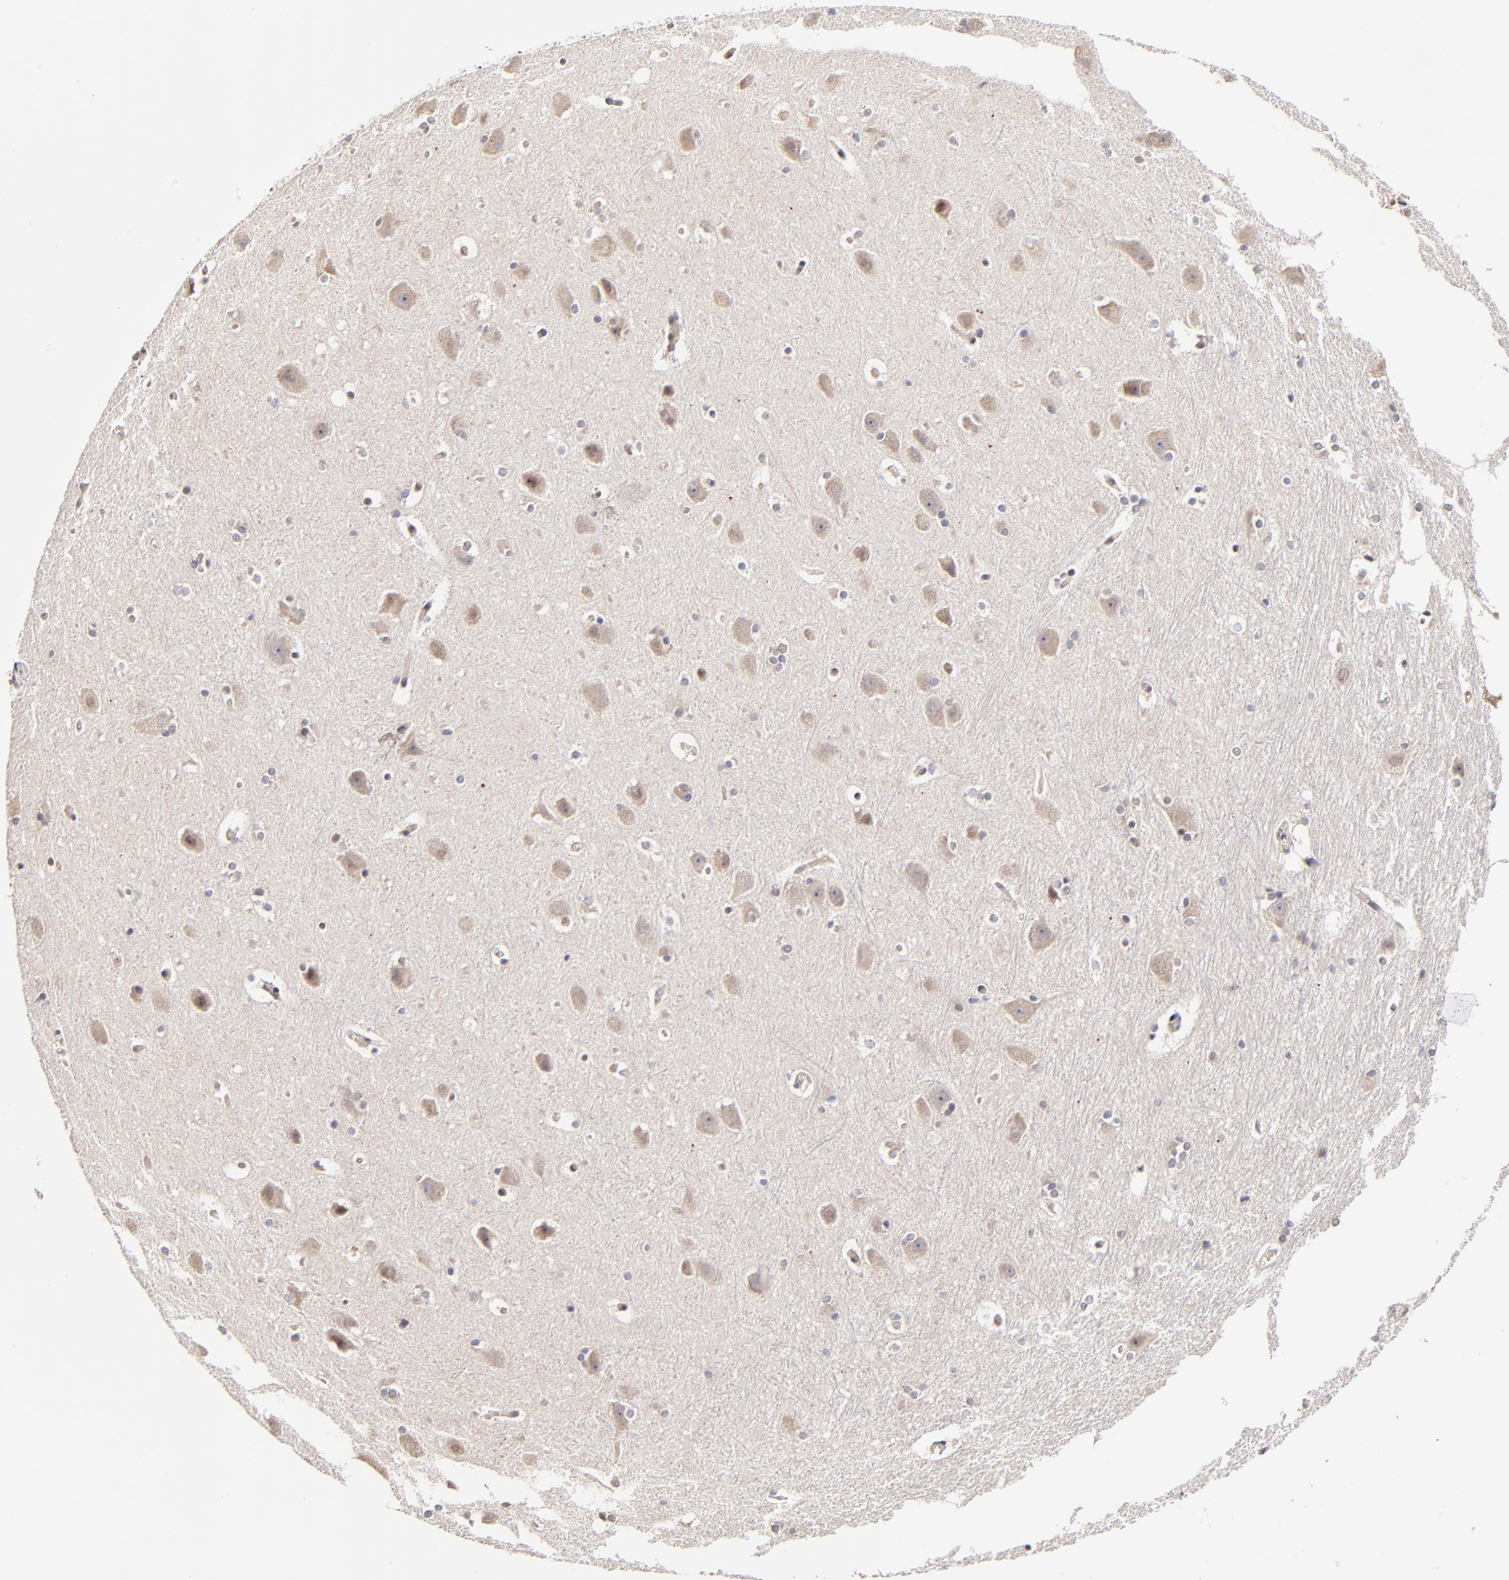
{"staining": {"intensity": "negative", "quantity": "none", "location": "none"}, "tissue": "hippocampus", "cell_type": "Glial cells", "image_type": "normal", "snomed": [{"axis": "morphology", "description": "Normal tissue, NOS"}, {"axis": "topography", "description": "Hippocampus"}], "caption": "A high-resolution micrograph shows IHC staining of benign hippocampus, which exhibits no significant expression in glial cells. (Stains: DAB (3,3'-diaminobenzidine) immunohistochemistry with hematoxylin counter stain, Microscopy: brightfield microscopy at high magnification).", "gene": "ZNF10", "patient": {"sex": "female", "age": 19}}